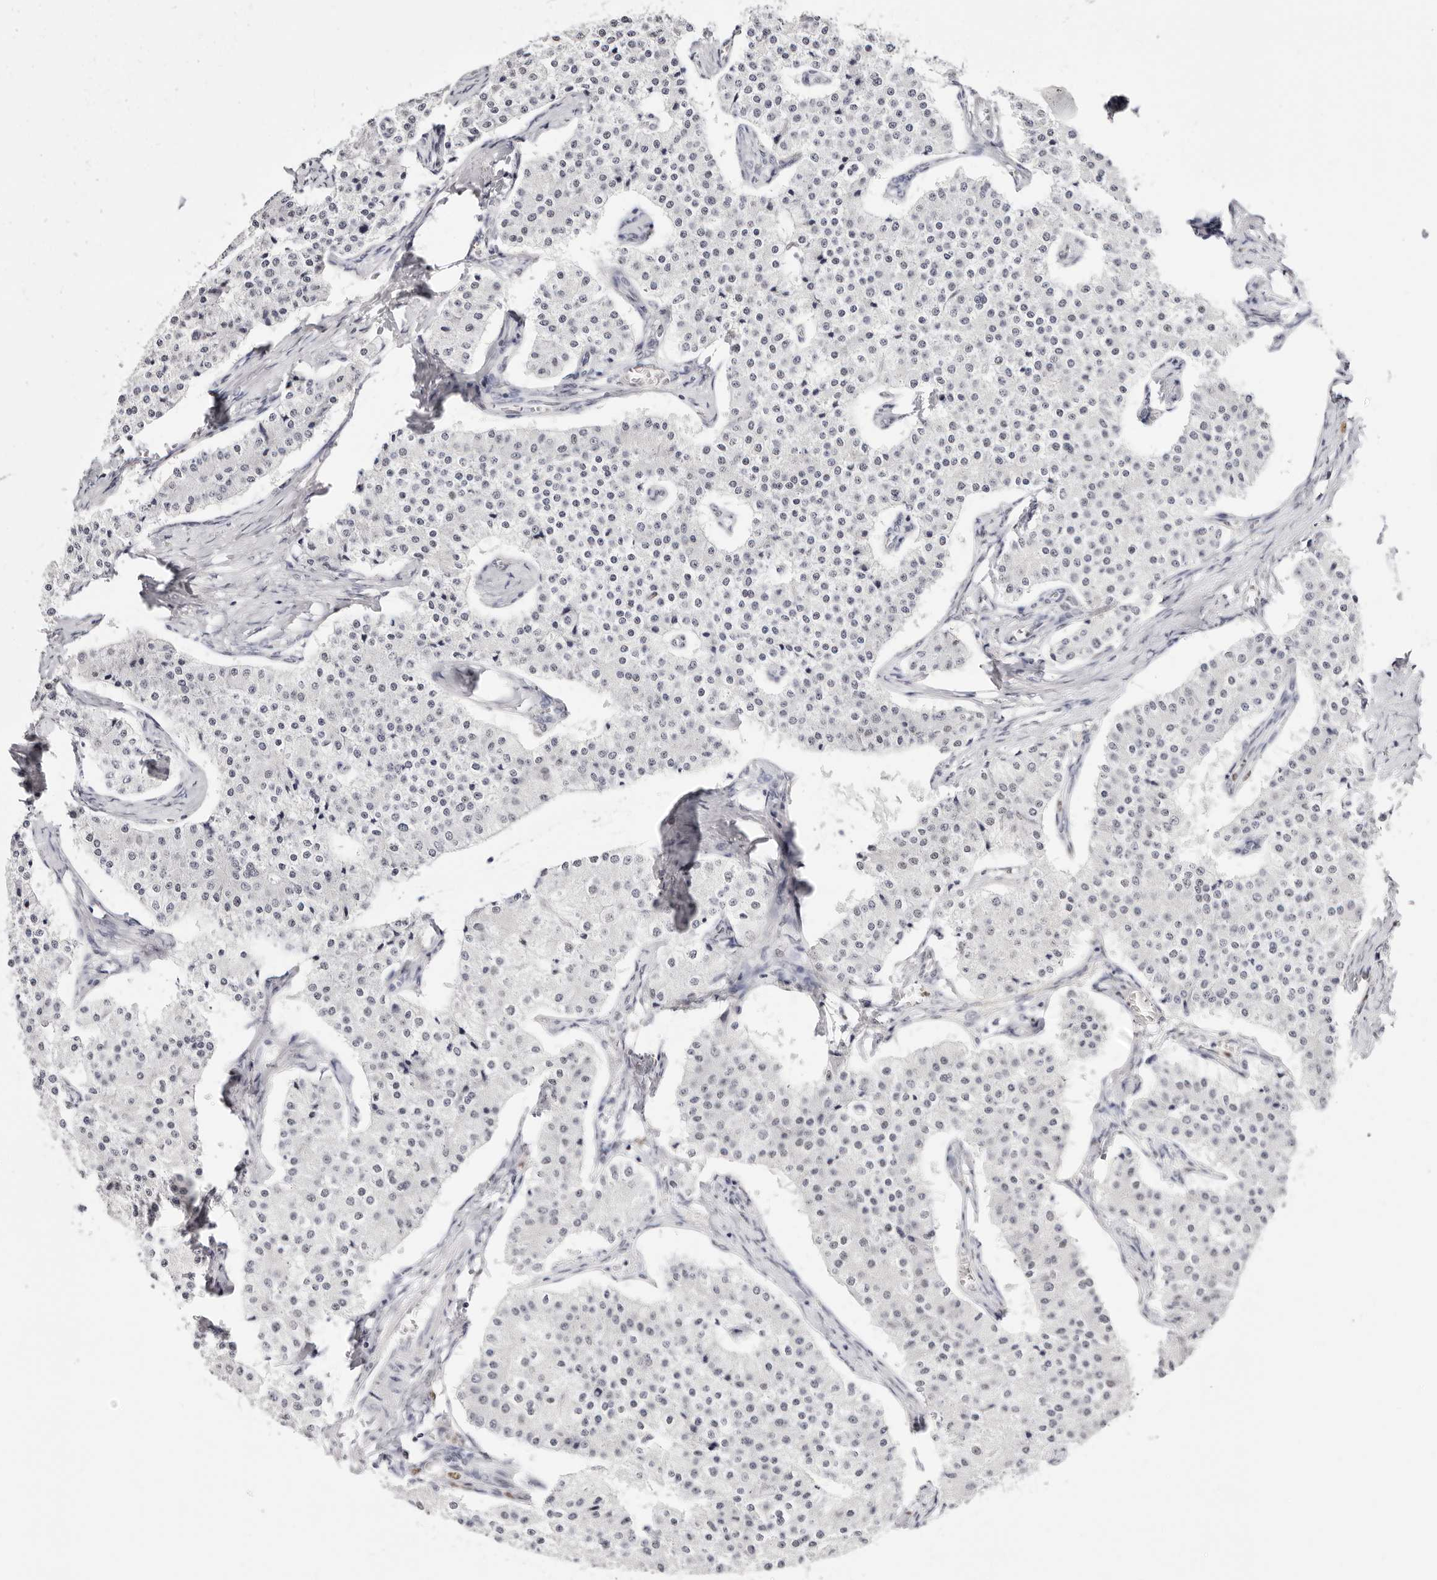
{"staining": {"intensity": "negative", "quantity": "none", "location": "none"}, "tissue": "carcinoid", "cell_type": "Tumor cells", "image_type": "cancer", "snomed": [{"axis": "morphology", "description": "Carcinoid, malignant, NOS"}, {"axis": "topography", "description": "Colon"}], "caption": "Immunohistochemistry of carcinoid (malignant) shows no expression in tumor cells.", "gene": "TKT", "patient": {"sex": "female", "age": 52}}